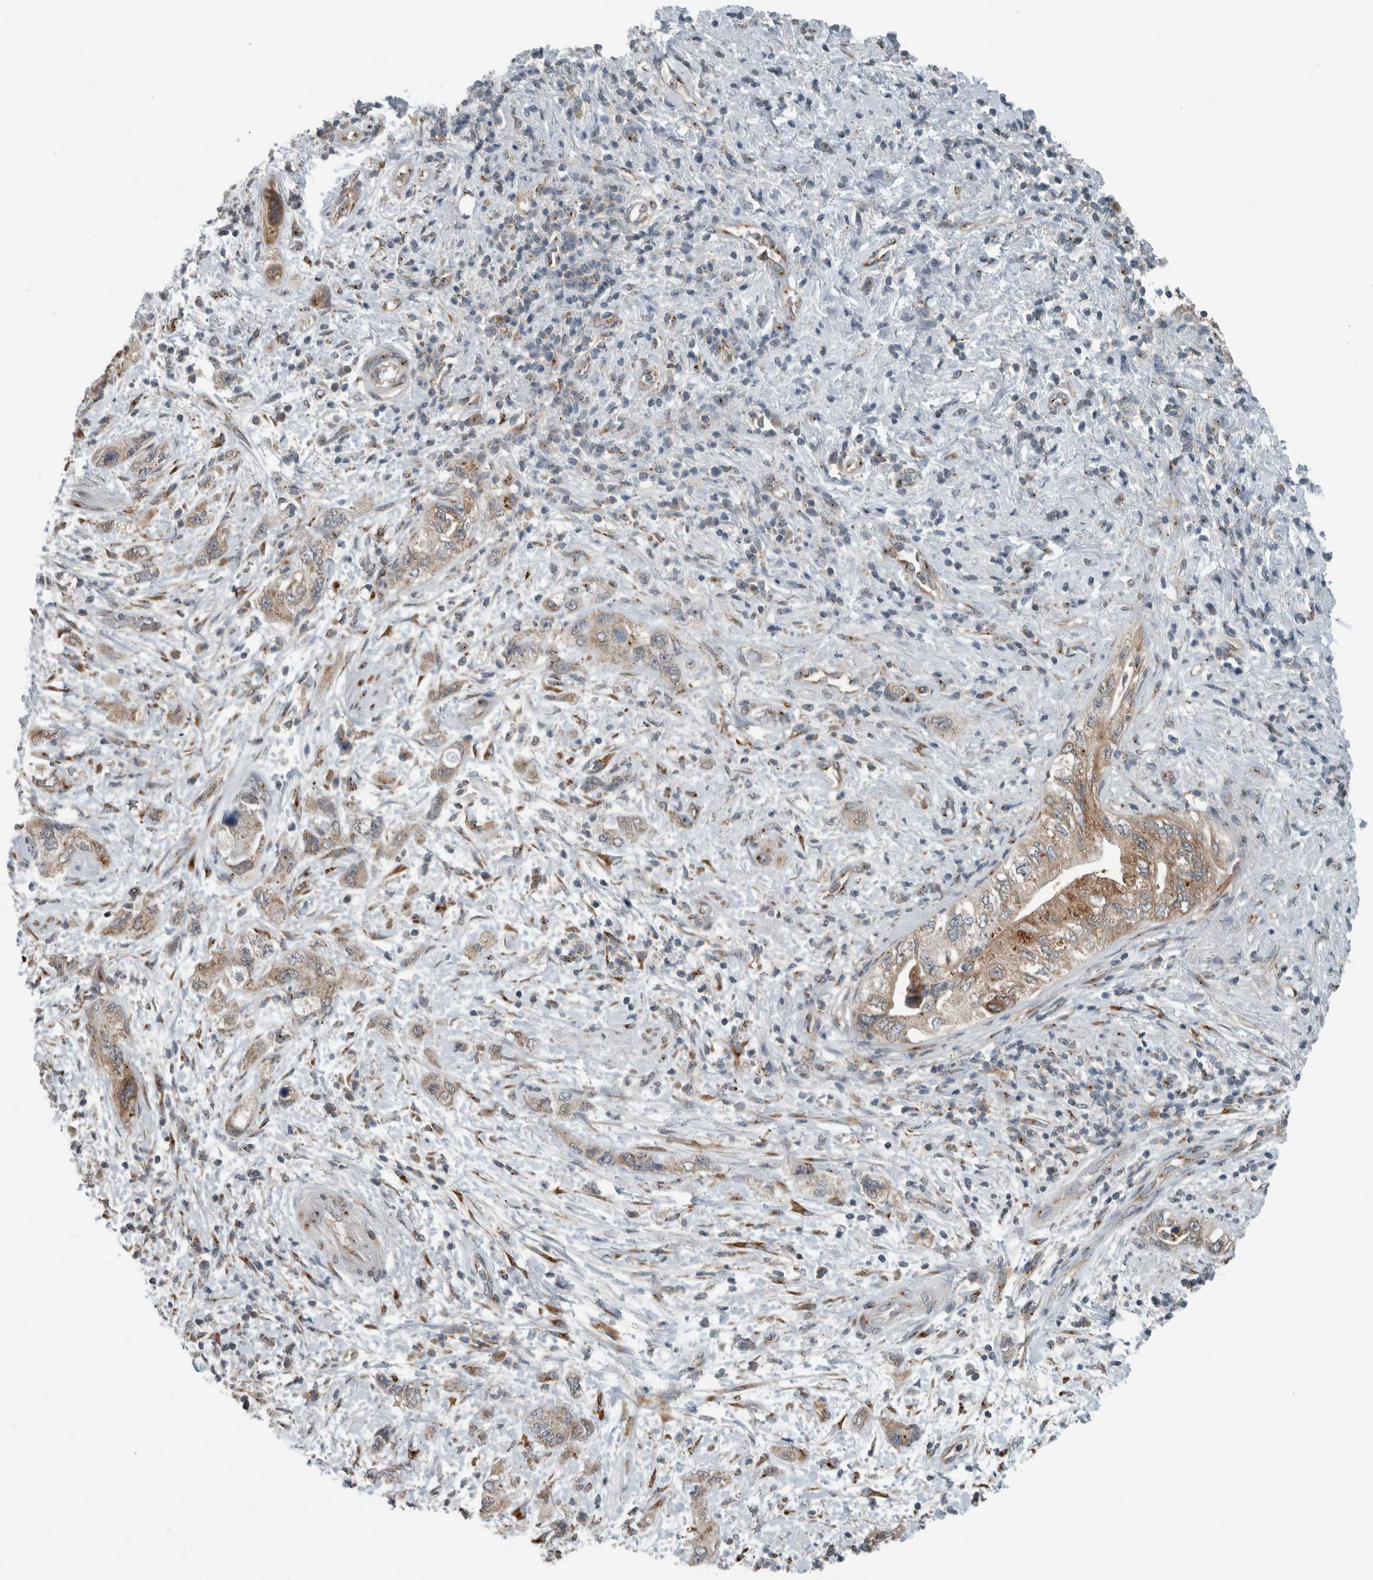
{"staining": {"intensity": "moderate", "quantity": "25%-75%", "location": "cytoplasmic/membranous"}, "tissue": "pancreatic cancer", "cell_type": "Tumor cells", "image_type": "cancer", "snomed": [{"axis": "morphology", "description": "Adenocarcinoma, NOS"}, {"axis": "topography", "description": "Pancreas"}], "caption": "Protein expression analysis of human pancreatic cancer reveals moderate cytoplasmic/membranous expression in about 25%-75% of tumor cells.", "gene": "KIF1C", "patient": {"sex": "female", "age": 73}}